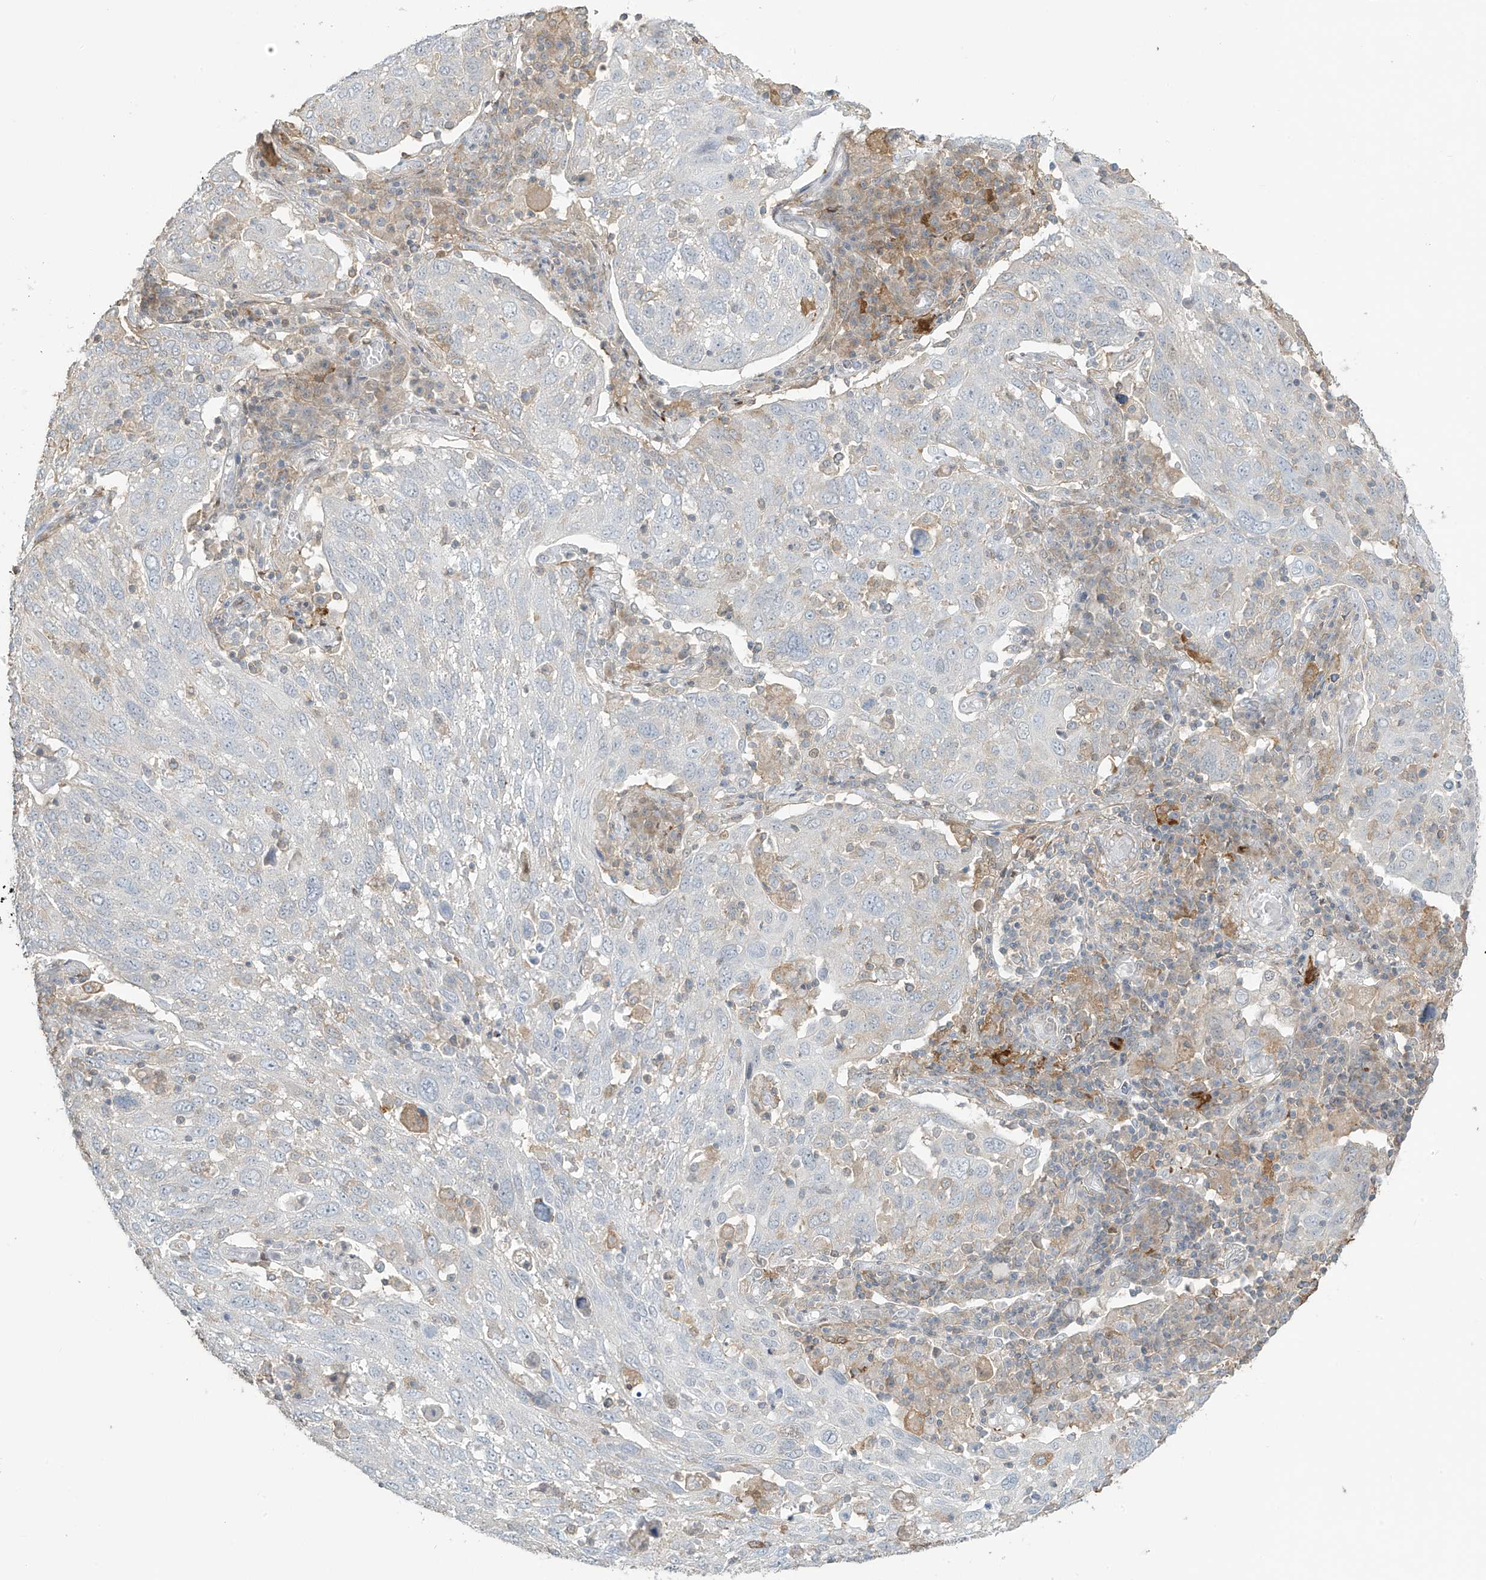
{"staining": {"intensity": "negative", "quantity": "none", "location": "none"}, "tissue": "lung cancer", "cell_type": "Tumor cells", "image_type": "cancer", "snomed": [{"axis": "morphology", "description": "Squamous cell carcinoma, NOS"}, {"axis": "topography", "description": "Lung"}], "caption": "The histopathology image displays no staining of tumor cells in lung cancer.", "gene": "TAGAP", "patient": {"sex": "male", "age": 65}}